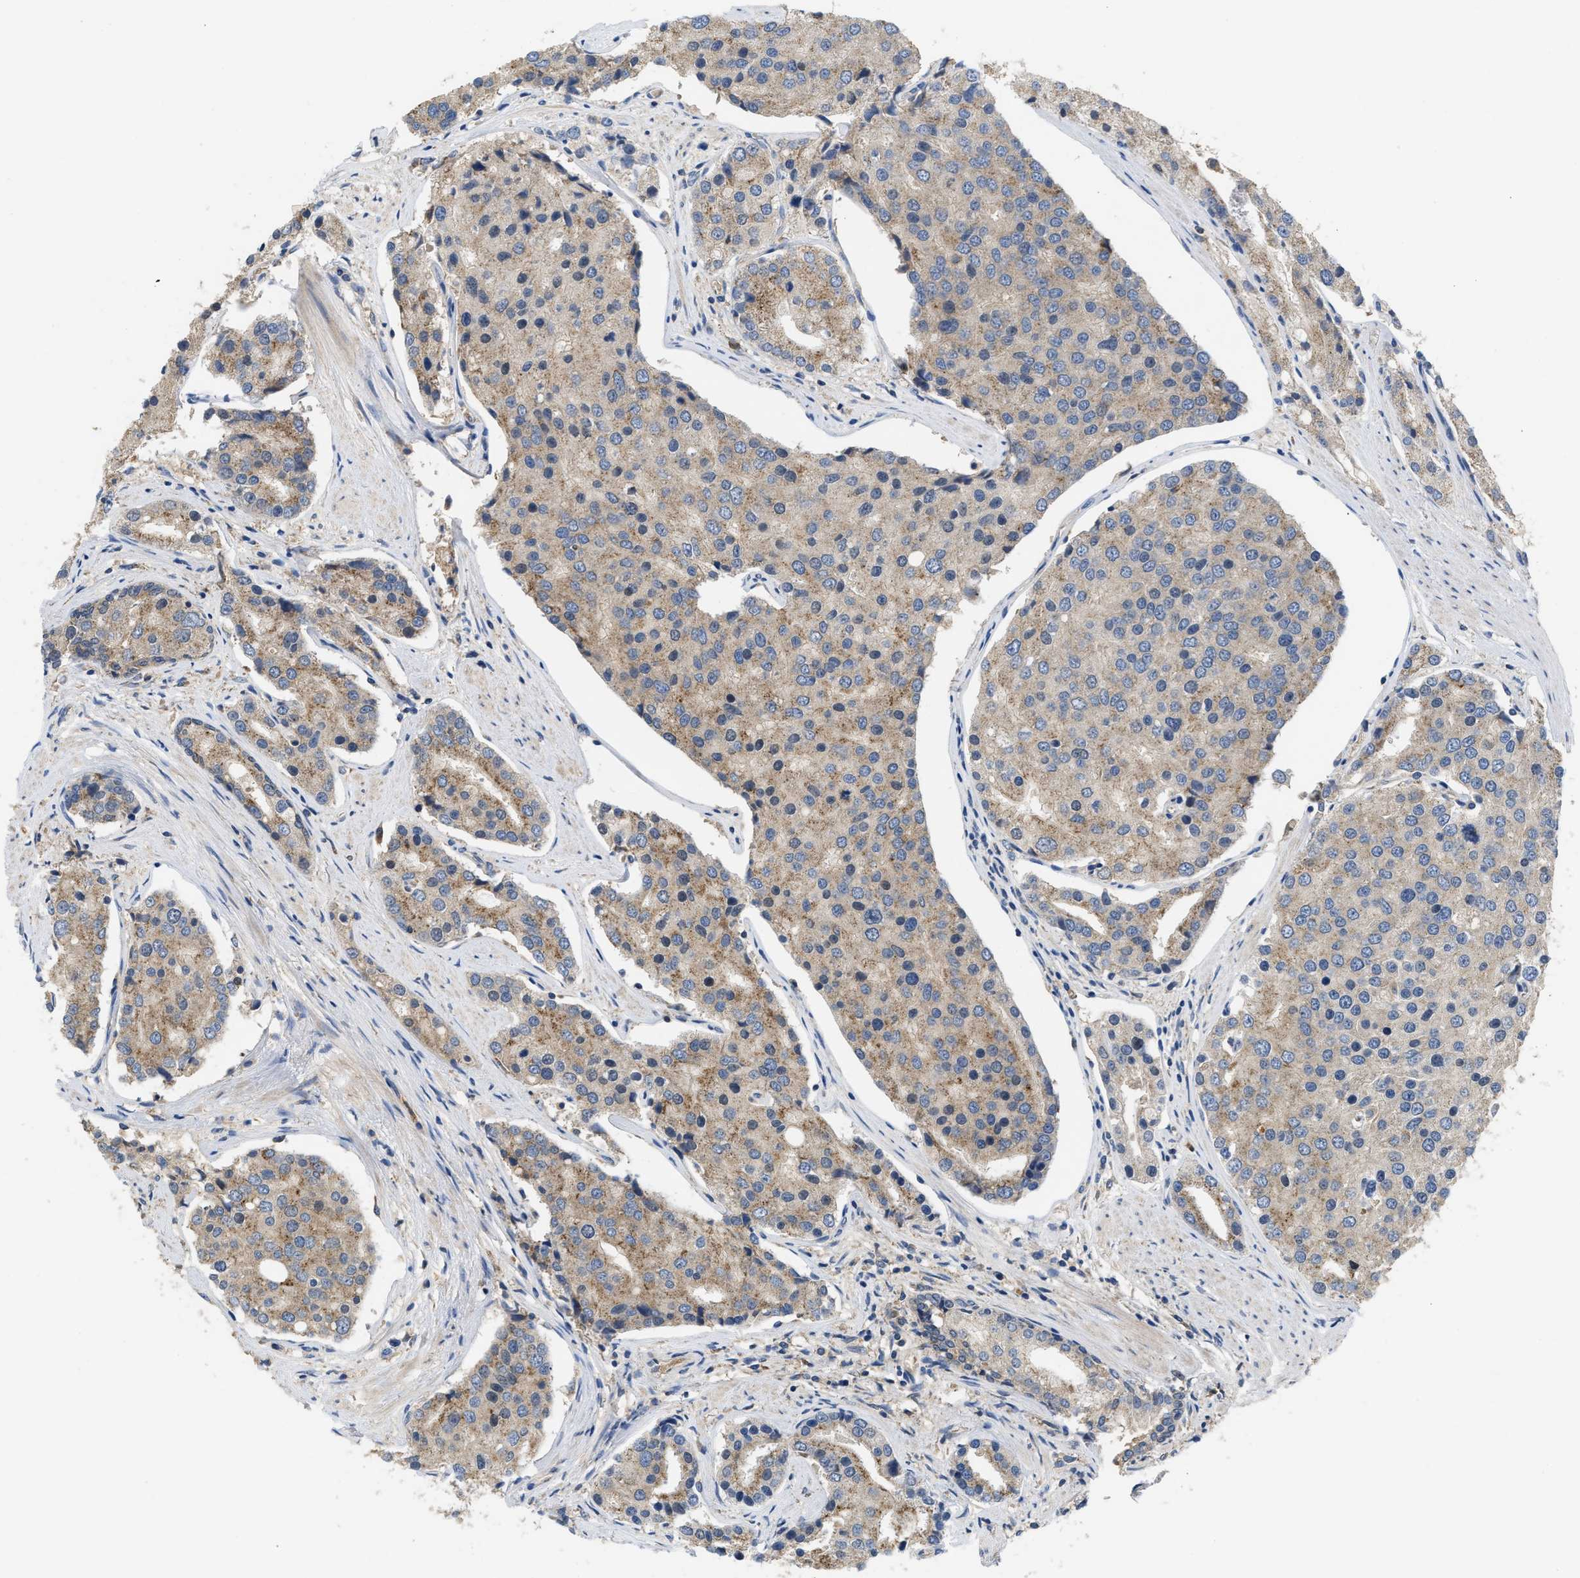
{"staining": {"intensity": "weak", "quantity": ">75%", "location": "cytoplasmic/membranous"}, "tissue": "prostate cancer", "cell_type": "Tumor cells", "image_type": "cancer", "snomed": [{"axis": "morphology", "description": "Adenocarcinoma, High grade"}, {"axis": "topography", "description": "Prostate"}], "caption": "Protein staining demonstrates weak cytoplasmic/membranous staining in about >75% of tumor cells in prostate high-grade adenocarcinoma. The staining was performed using DAB (3,3'-diaminobenzidine) to visualize the protein expression in brown, while the nuclei were stained in blue with hematoxylin (Magnification: 20x).", "gene": "RNF216", "patient": {"sex": "male", "age": 50}}